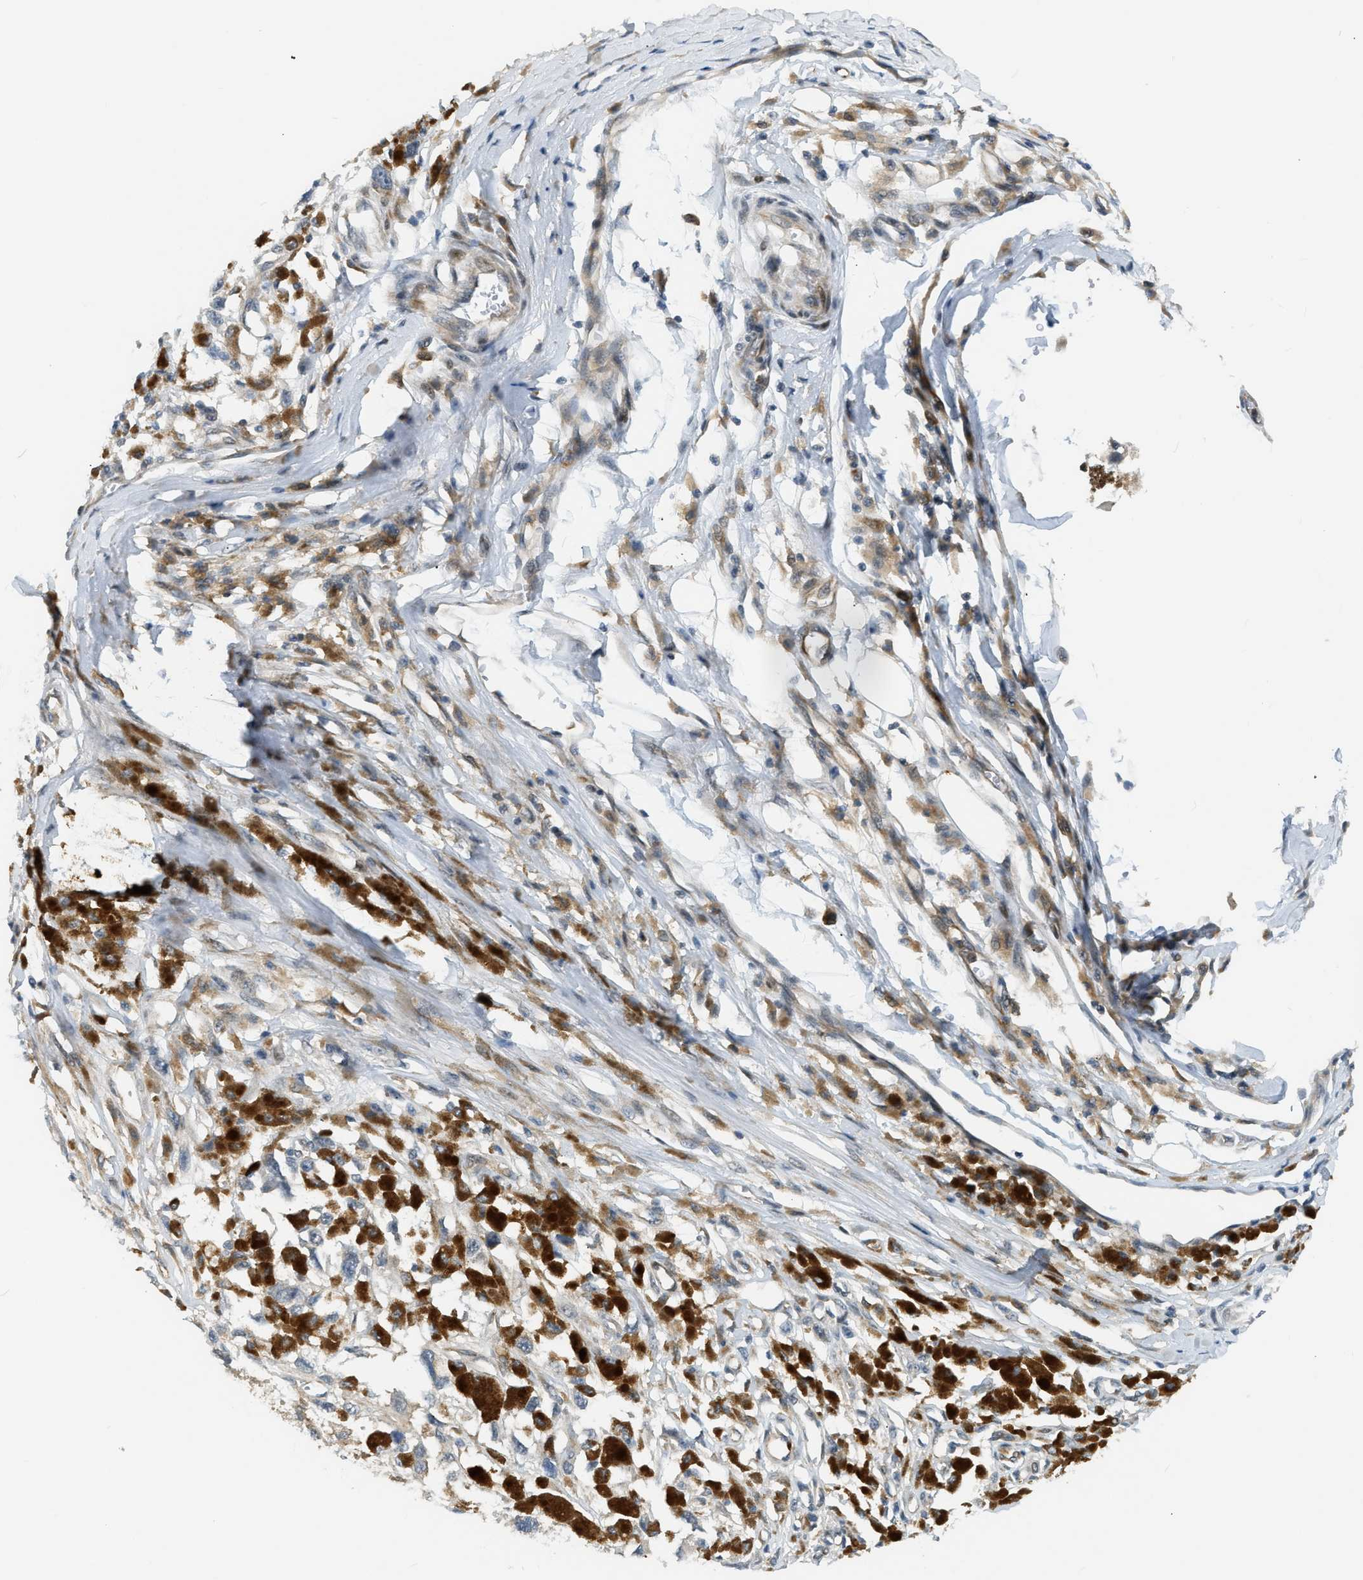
{"staining": {"intensity": "negative", "quantity": "none", "location": "none"}, "tissue": "melanoma", "cell_type": "Tumor cells", "image_type": "cancer", "snomed": [{"axis": "morphology", "description": "Malignant melanoma, Metastatic site"}, {"axis": "topography", "description": "Lymph node"}], "caption": "Tumor cells are negative for brown protein staining in malignant melanoma (metastatic site). (Brightfield microscopy of DAB (3,3'-diaminobenzidine) IHC at high magnification).", "gene": "ZNF408", "patient": {"sex": "male", "age": 59}}